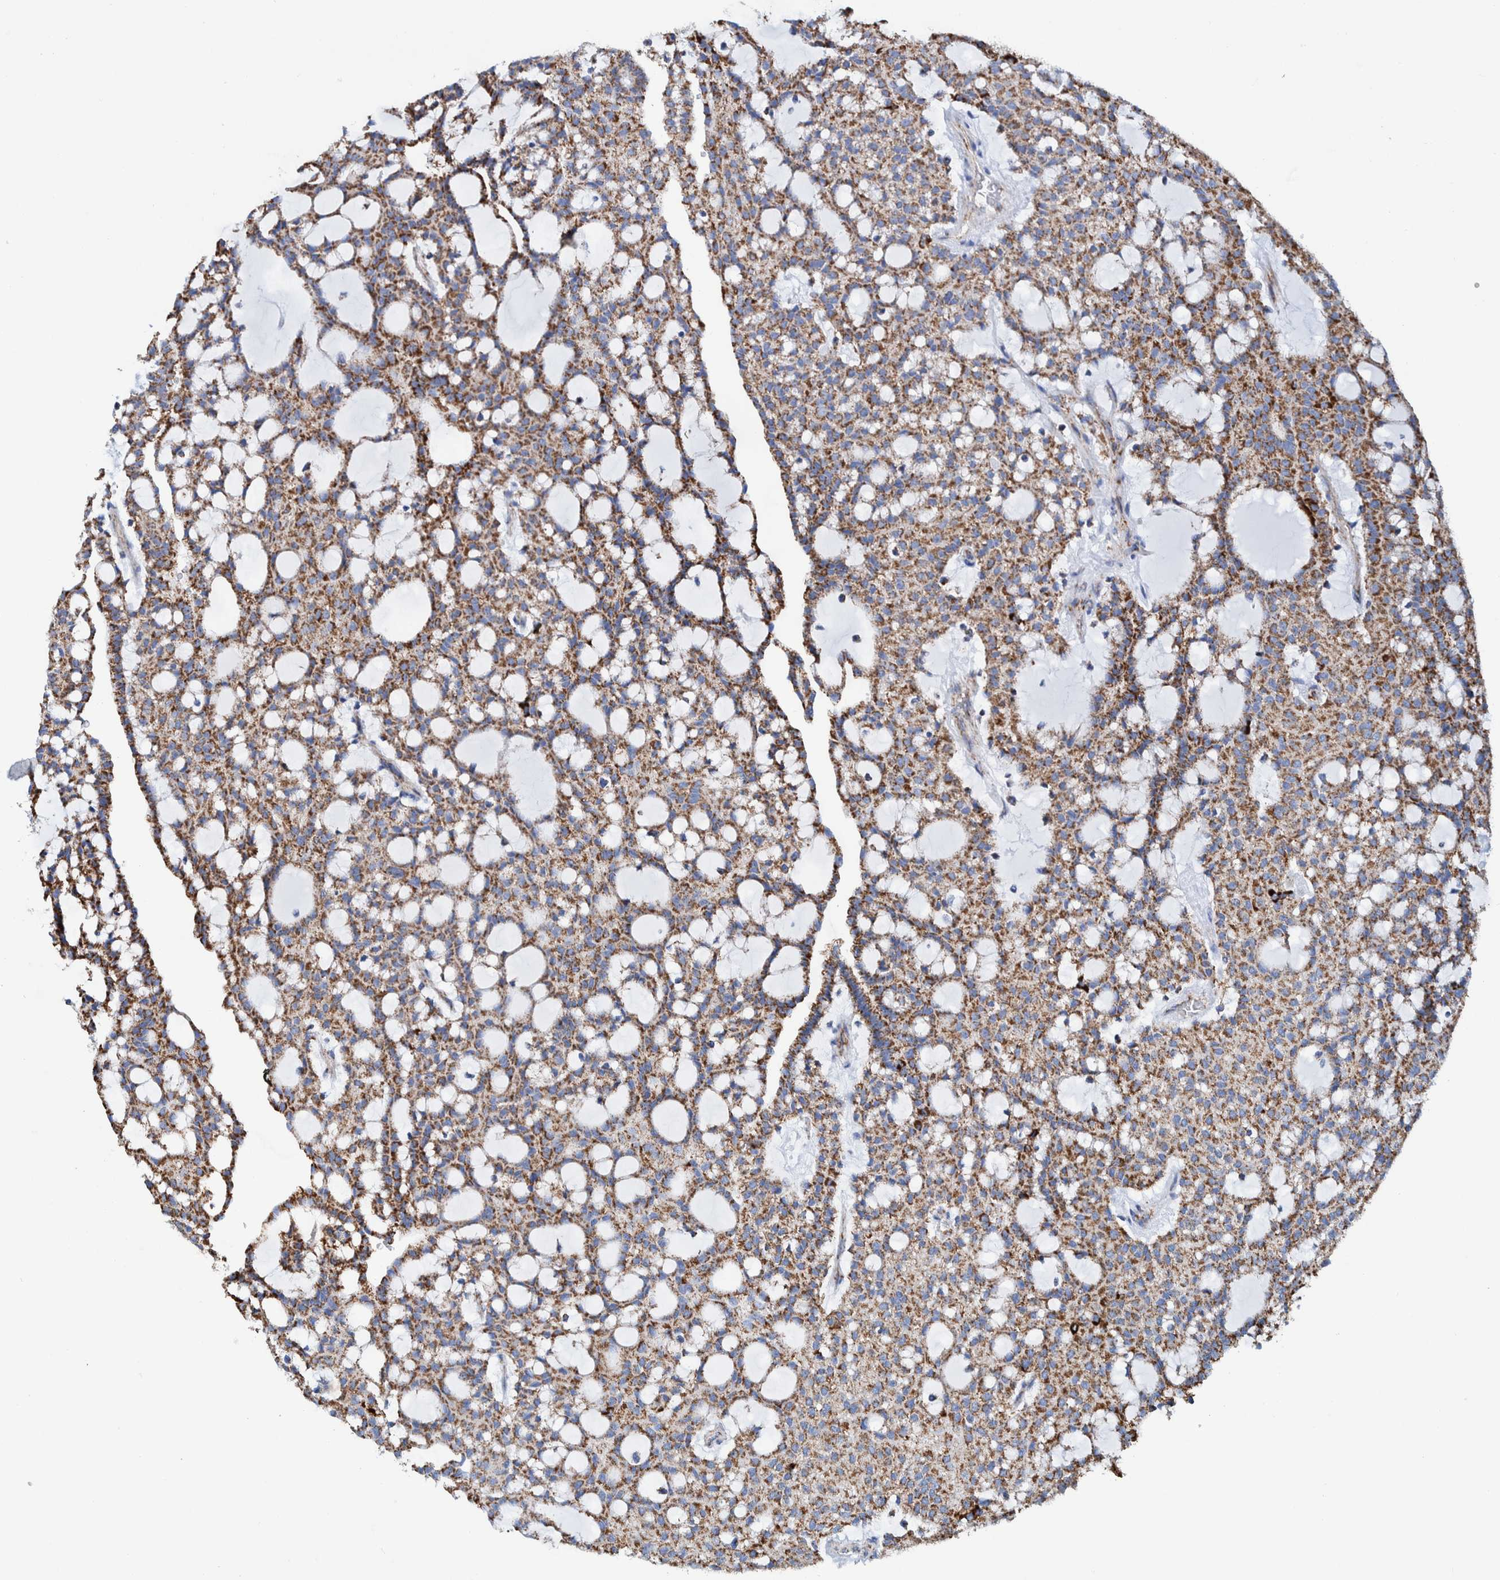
{"staining": {"intensity": "moderate", "quantity": ">75%", "location": "cytoplasmic/membranous"}, "tissue": "renal cancer", "cell_type": "Tumor cells", "image_type": "cancer", "snomed": [{"axis": "morphology", "description": "Adenocarcinoma, NOS"}, {"axis": "topography", "description": "Kidney"}], "caption": "An immunohistochemistry histopathology image of tumor tissue is shown. Protein staining in brown labels moderate cytoplasmic/membranous positivity in renal cancer (adenocarcinoma) within tumor cells. The staining is performed using DAB (3,3'-diaminobenzidine) brown chromogen to label protein expression. The nuclei are counter-stained blue using hematoxylin.", "gene": "DECR1", "patient": {"sex": "male", "age": 63}}